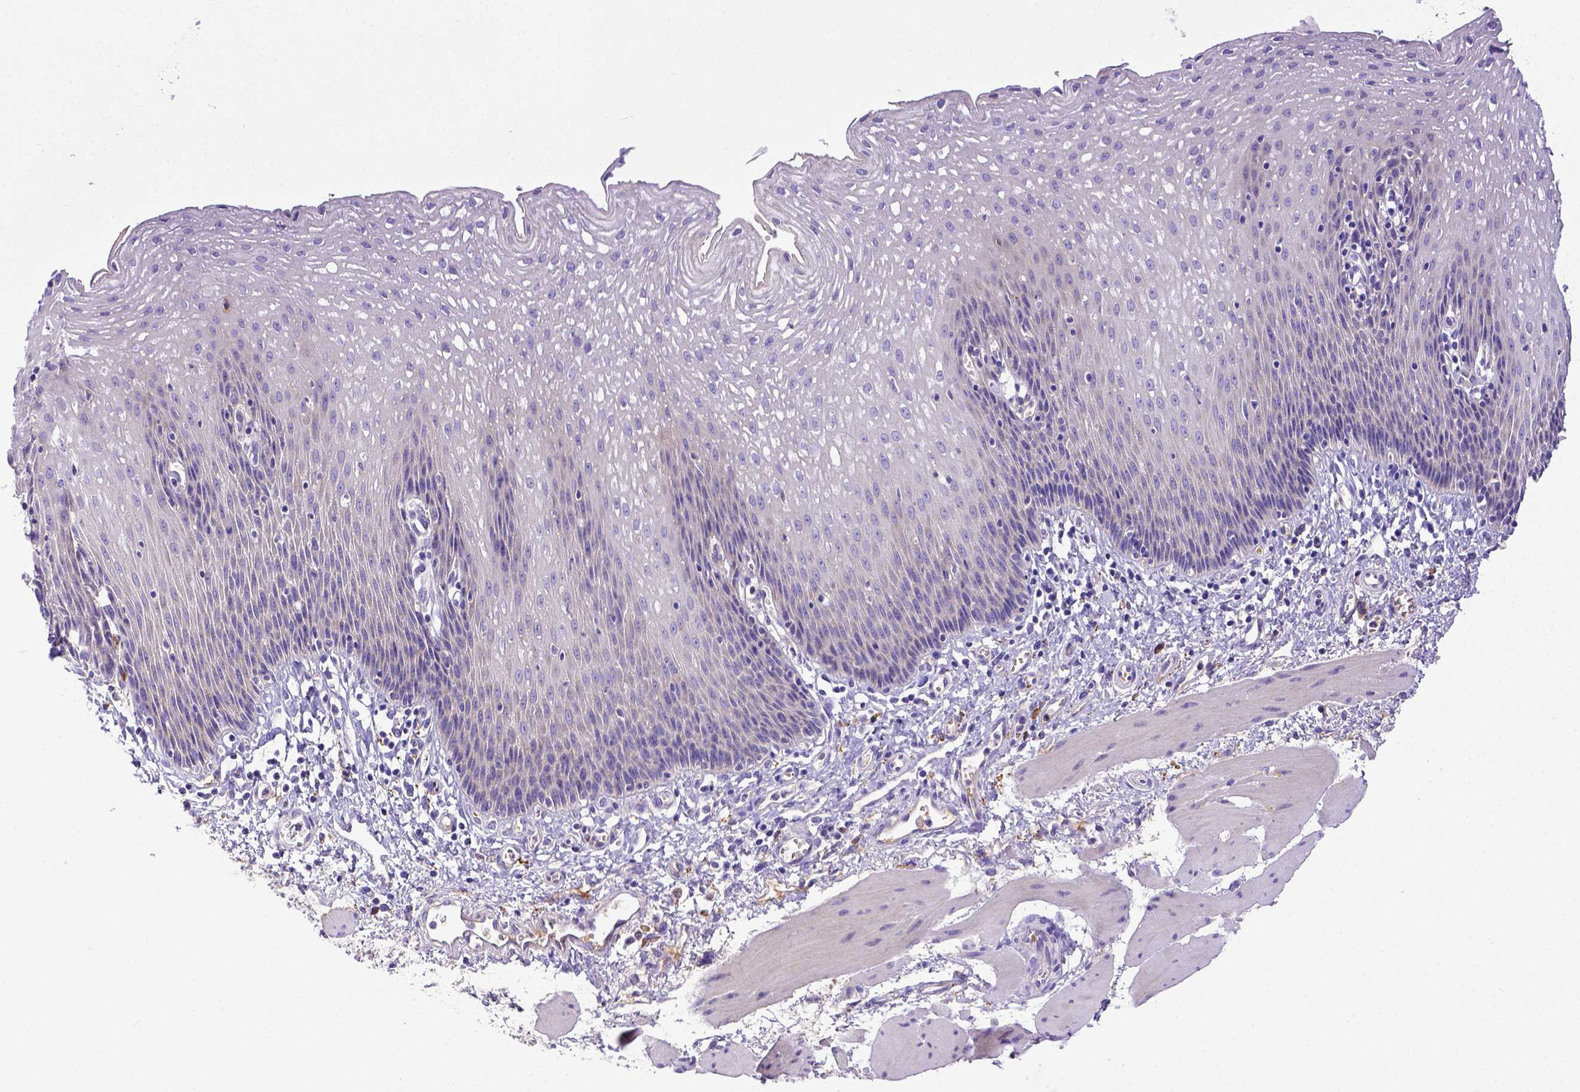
{"staining": {"intensity": "negative", "quantity": "none", "location": "none"}, "tissue": "esophagus", "cell_type": "Squamous epithelial cells", "image_type": "normal", "snomed": [{"axis": "morphology", "description": "Normal tissue, NOS"}, {"axis": "topography", "description": "Esophagus"}], "caption": "DAB (3,3'-diaminobenzidine) immunohistochemical staining of benign human esophagus exhibits no significant positivity in squamous epithelial cells.", "gene": "CFAP300", "patient": {"sex": "female", "age": 64}}